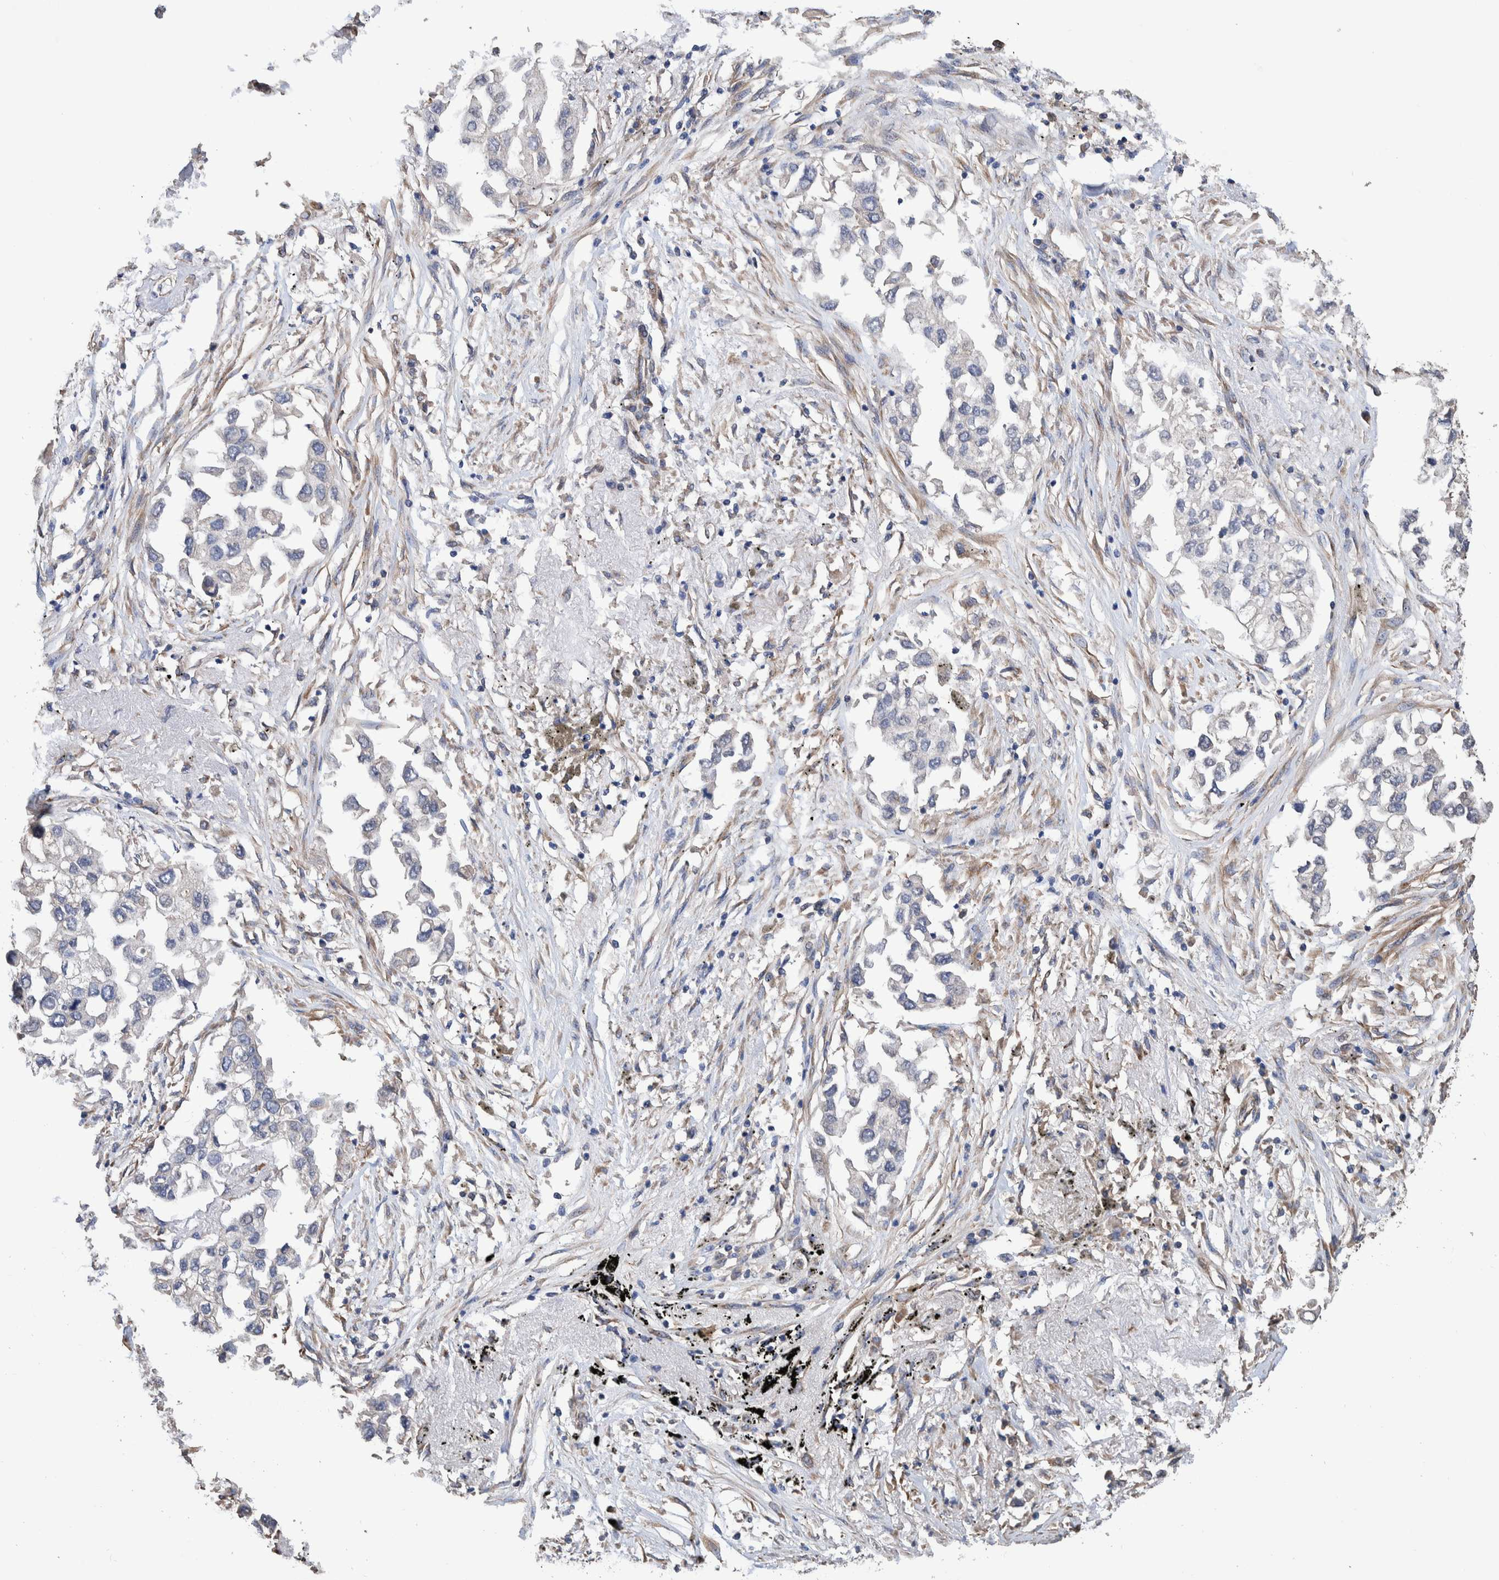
{"staining": {"intensity": "negative", "quantity": "none", "location": "none"}, "tissue": "lung cancer", "cell_type": "Tumor cells", "image_type": "cancer", "snomed": [{"axis": "morphology", "description": "Inflammation, NOS"}, {"axis": "morphology", "description": "Adenocarcinoma, NOS"}, {"axis": "topography", "description": "Lung"}], "caption": "High magnification brightfield microscopy of adenocarcinoma (lung) stained with DAB (3,3'-diaminobenzidine) (brown) and counterstained with hematoxylin (blue): tumor cells show no significant staining. The staining is performed using DAB brown chromogen with nuclei counter-stained in using hematoxylin.", "gene": "SLC45A4", "patient": {"sex": "male", "age": 63}}